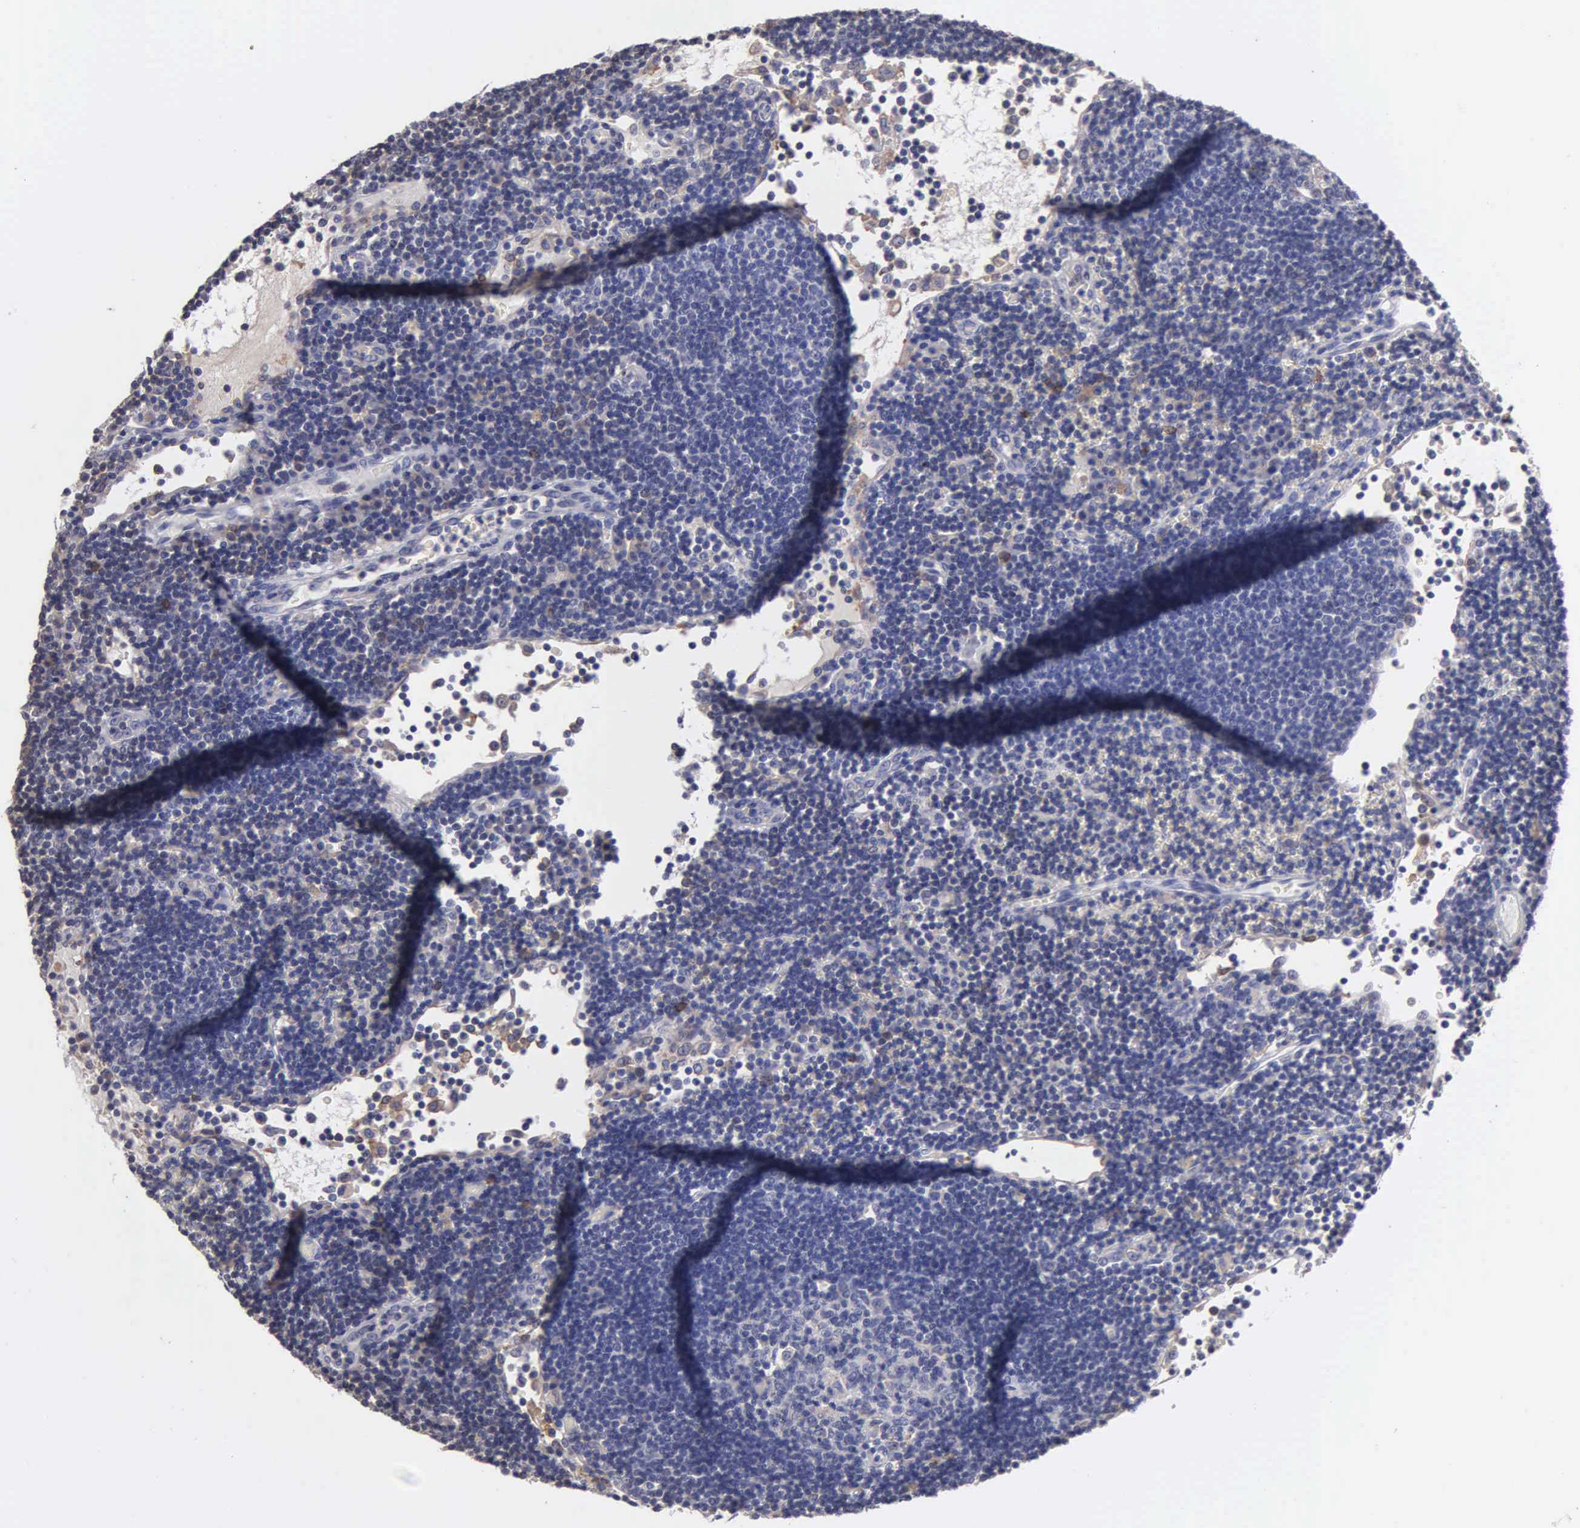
{"staining": {"intensity": "negative", "quantity": "none", "location": "none"}, "tissue": "lymph node", "cell_type": "Germinal center cells", "image_type": "normal", "snomed": [{"axis": "morphology", "description": "Normal tissue, NOS"}, {"axis": "topography", "description": "Lymph node"}], "caption": "The IHC micrograph has no significant staining in germinal center cells of lymph node. (Stains: DAB (3,3'-diaminobenzidine) immunohistochemistry with hematoxylin counter stain, Microscopy: brightfield microscopy at high magnification).", "gene": "PTGS2", "patient": {"sex": "male", "age": 54}}